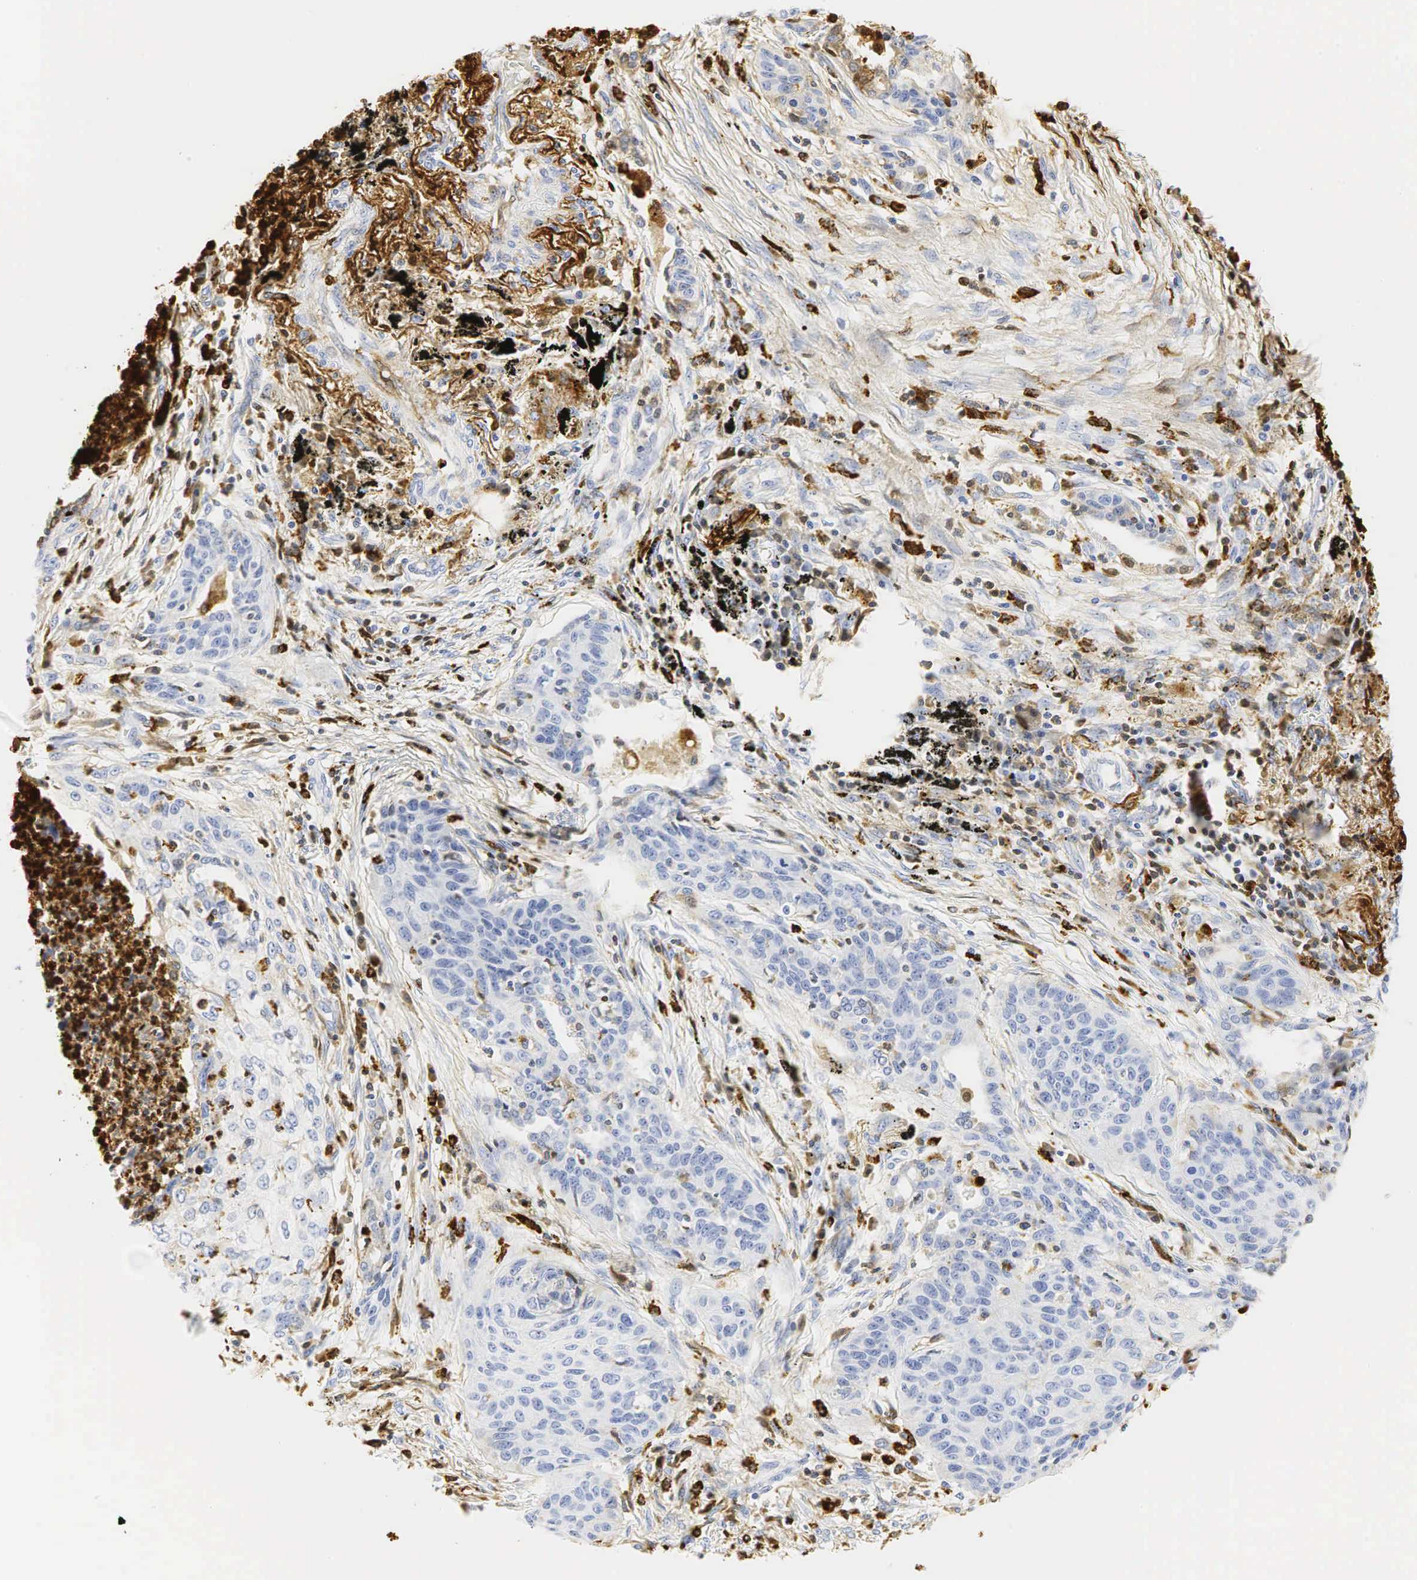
{"staining": {"intensity": "negative", "quantity": "none", "location": "none"}, "tissue": "lung cancer", "cell_type": "Tumor cells", "image_type": "cancer", "snomed": [{"axis": "morphology", "description": "Squamous cell carcinoma, NOS"}, {"axis": "topography", "description": "Lung"}], "caption": "A photomicrograph of lung cancer (squamous cell carcinoma) stained for a protein shows no brown staining in tumor cells.", "gene": "LYZ", "patient": {"sex": "male", "age": 71}}